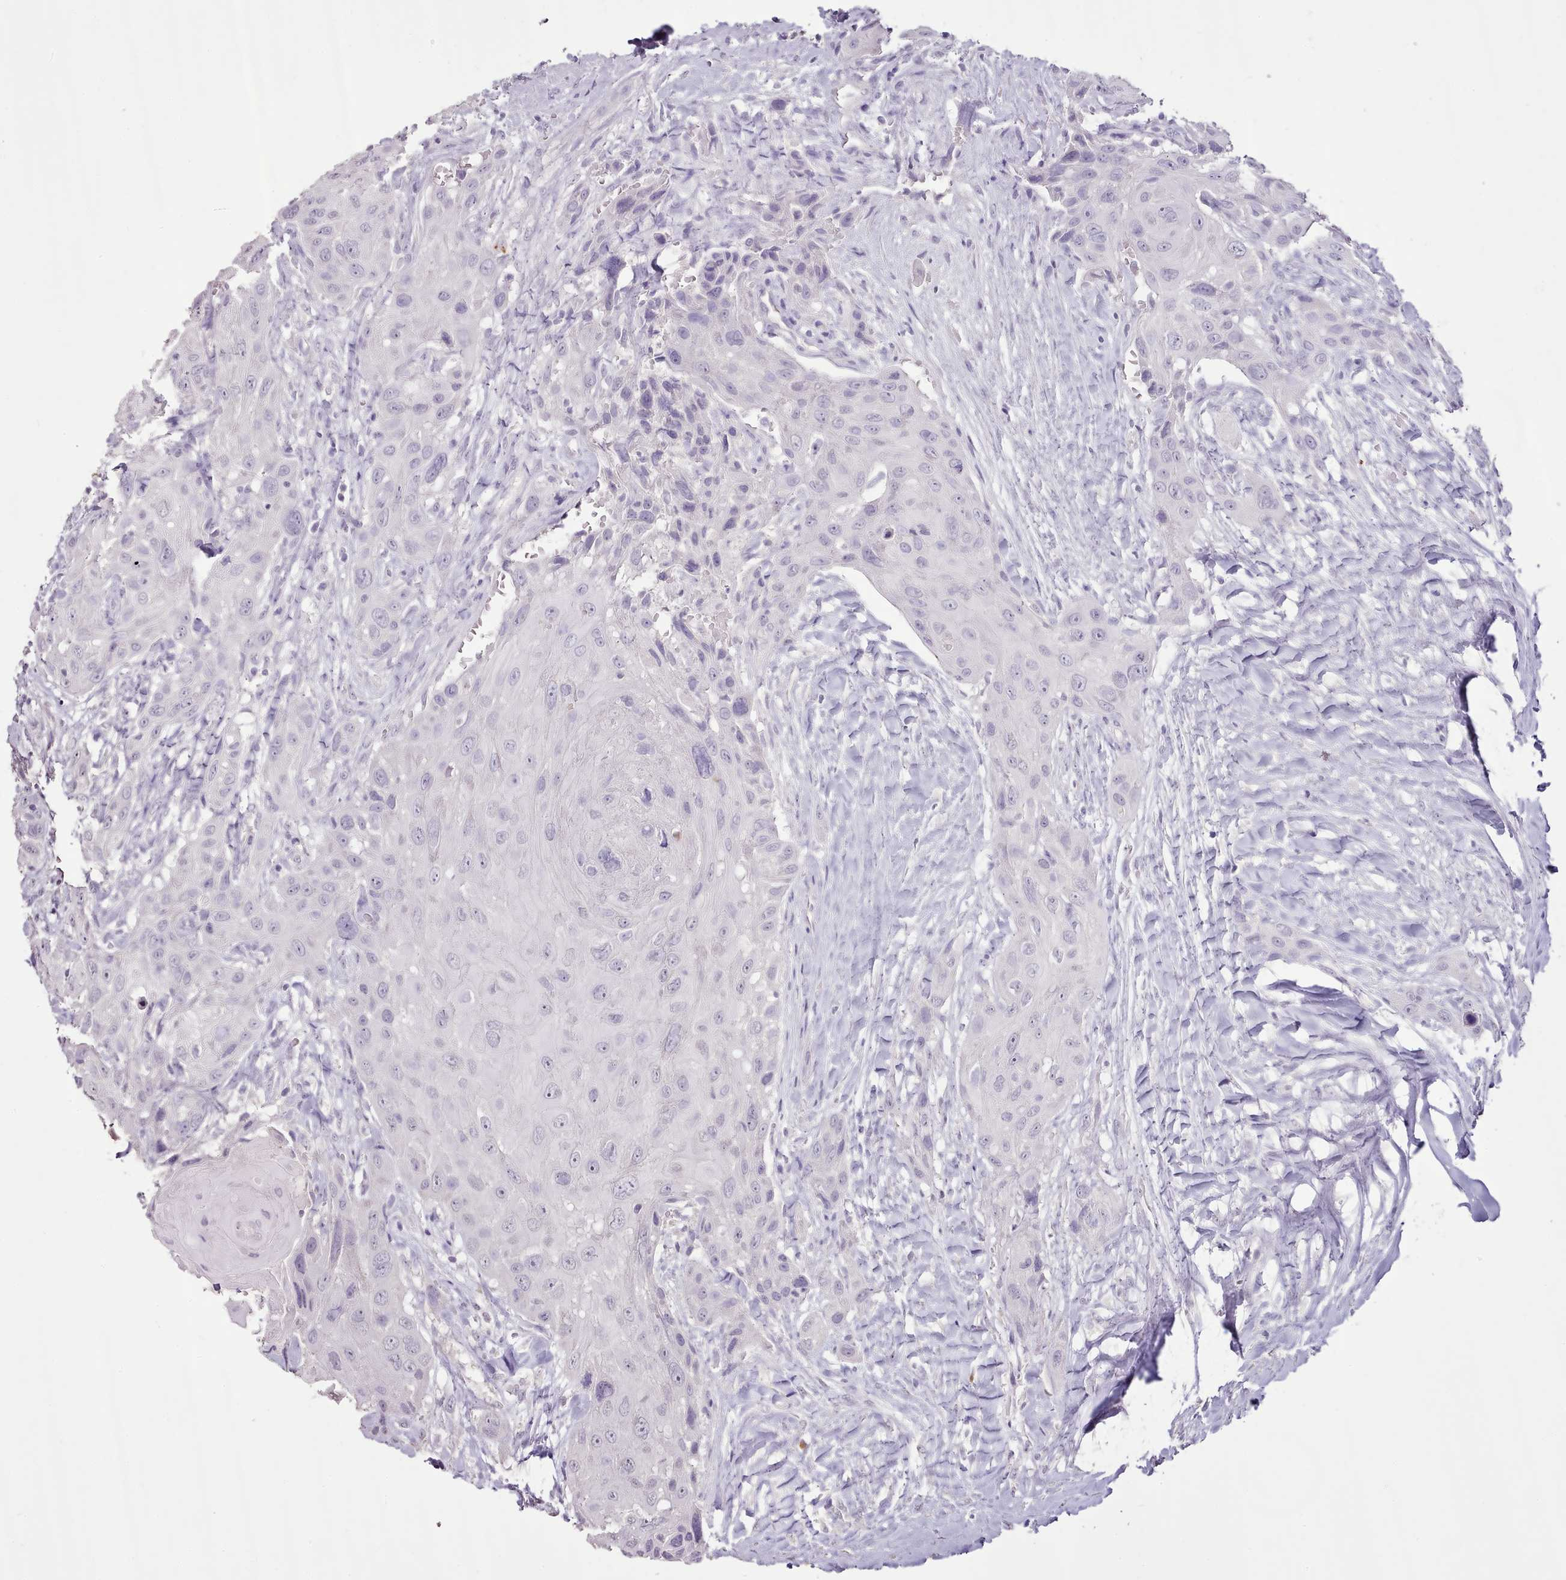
{"staining": {"intensity": "negative", "quantity": "none", "location": "none"}, "tissue": "head and neck cancer", "cell_type": "Tumor cells", "image_type": "cancer", "snomed": [{"axis": "morphology", "description": "Squamous cell carcinoma, NOS"}, {"axis": "topography", "description": "Head-Neck"}], "caption": "Immunohistochemistry photomicrograph of neoplastic tissue: human head and neck cancer (squamous cell carcinoma) stained with DAB displays no significant protein positivity in tumor cells.", "gene": "BLOC1S2", "patient": {"sex": "male", "age": 81}}